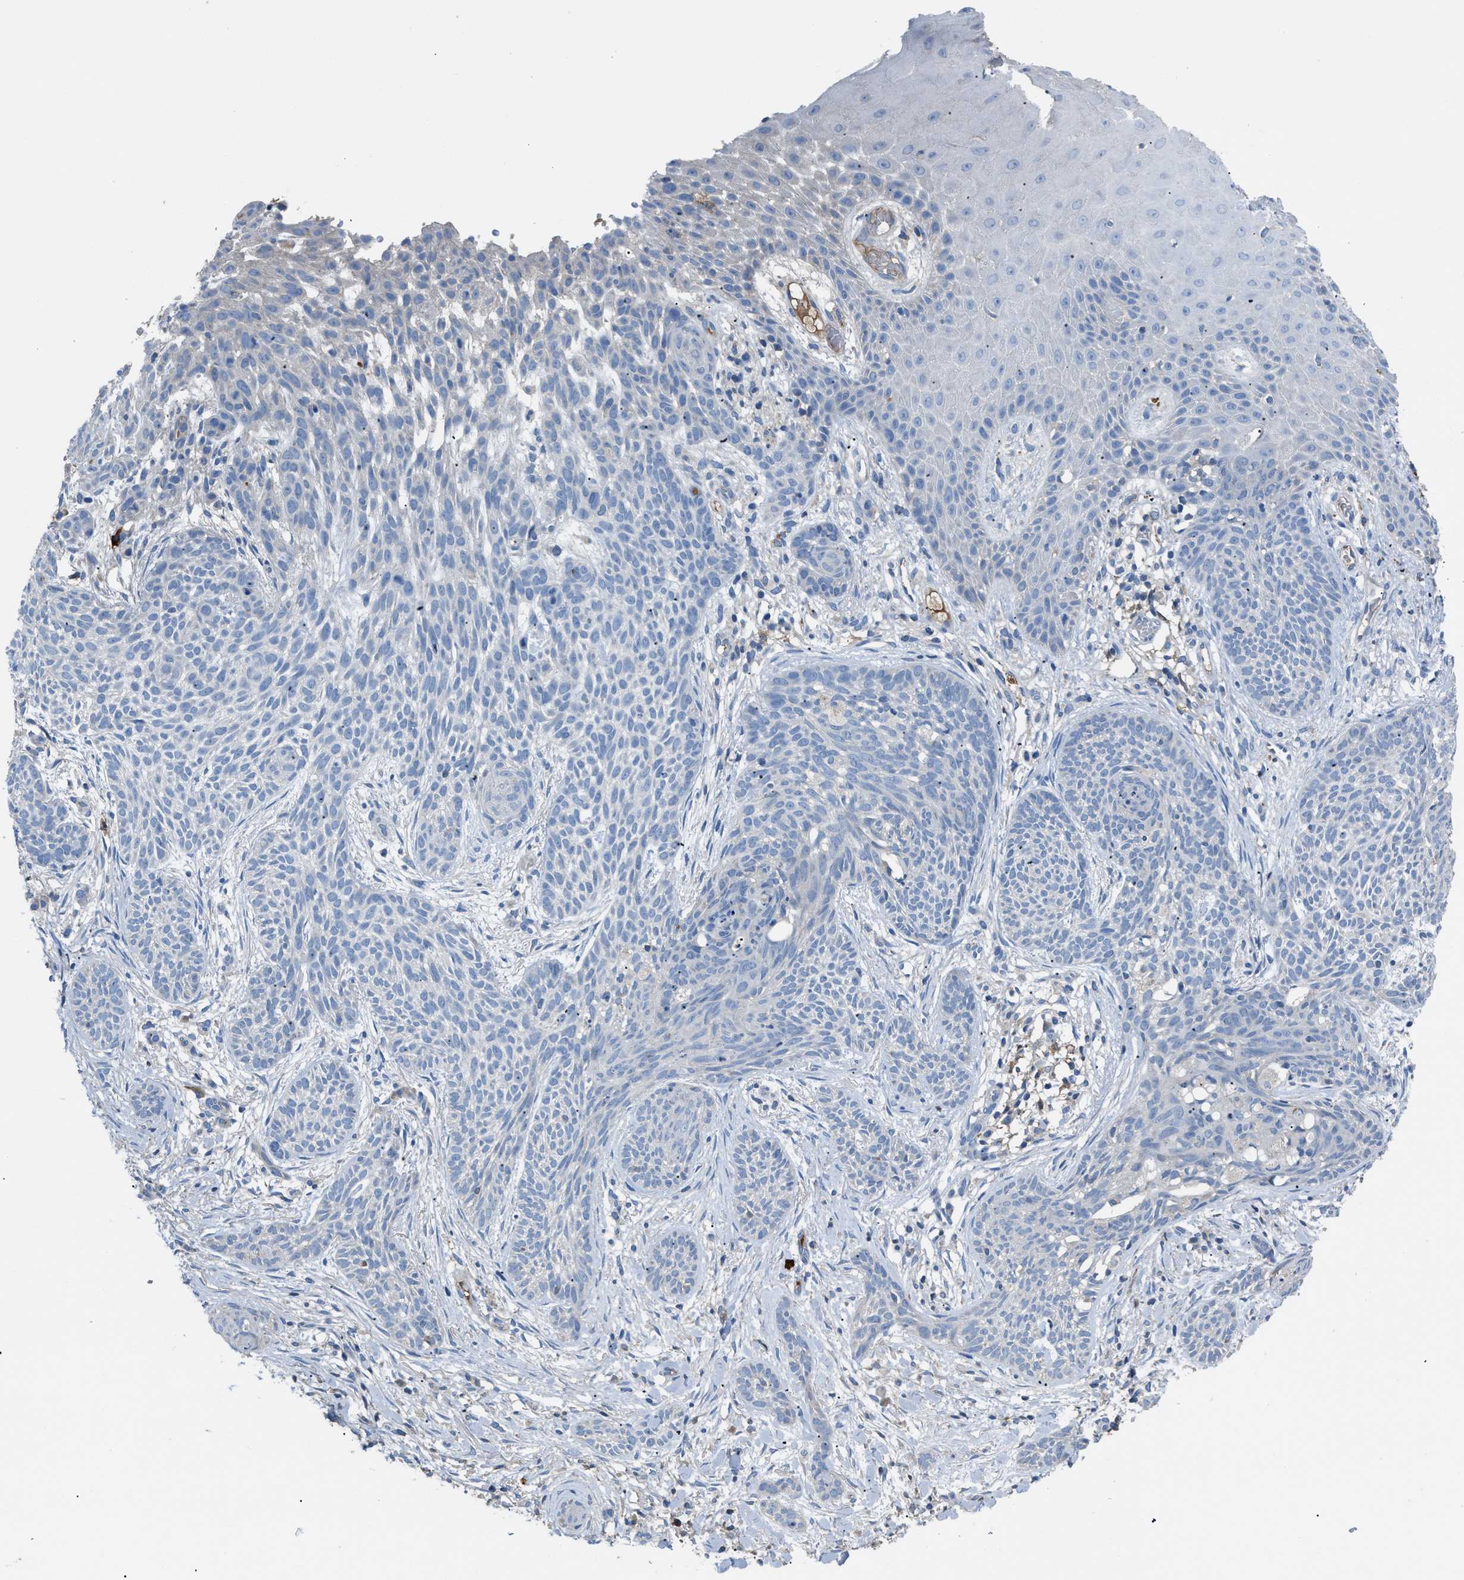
{"staining": {"intensity": "negative", "quantity": "none", "location": "none"}, "tissue": "skin cancer", "cell_type": "Tumor cells", "image_type": "cancer", "snomed": [{"axis": "morphology", "description": "Basal cell carcinoma"}, {"axis": "topography", "description": "Skin"}], "caption": "This micrograph is of basal cell carcinoma (skin) stained with immunohistochemistry (IHC) to label a protein in brown with the nuclei are counter-stained blue. There is no positivity in tumor cells.", "gene": "SGCZ", "patient": {"sex": "female", "age": 59}}